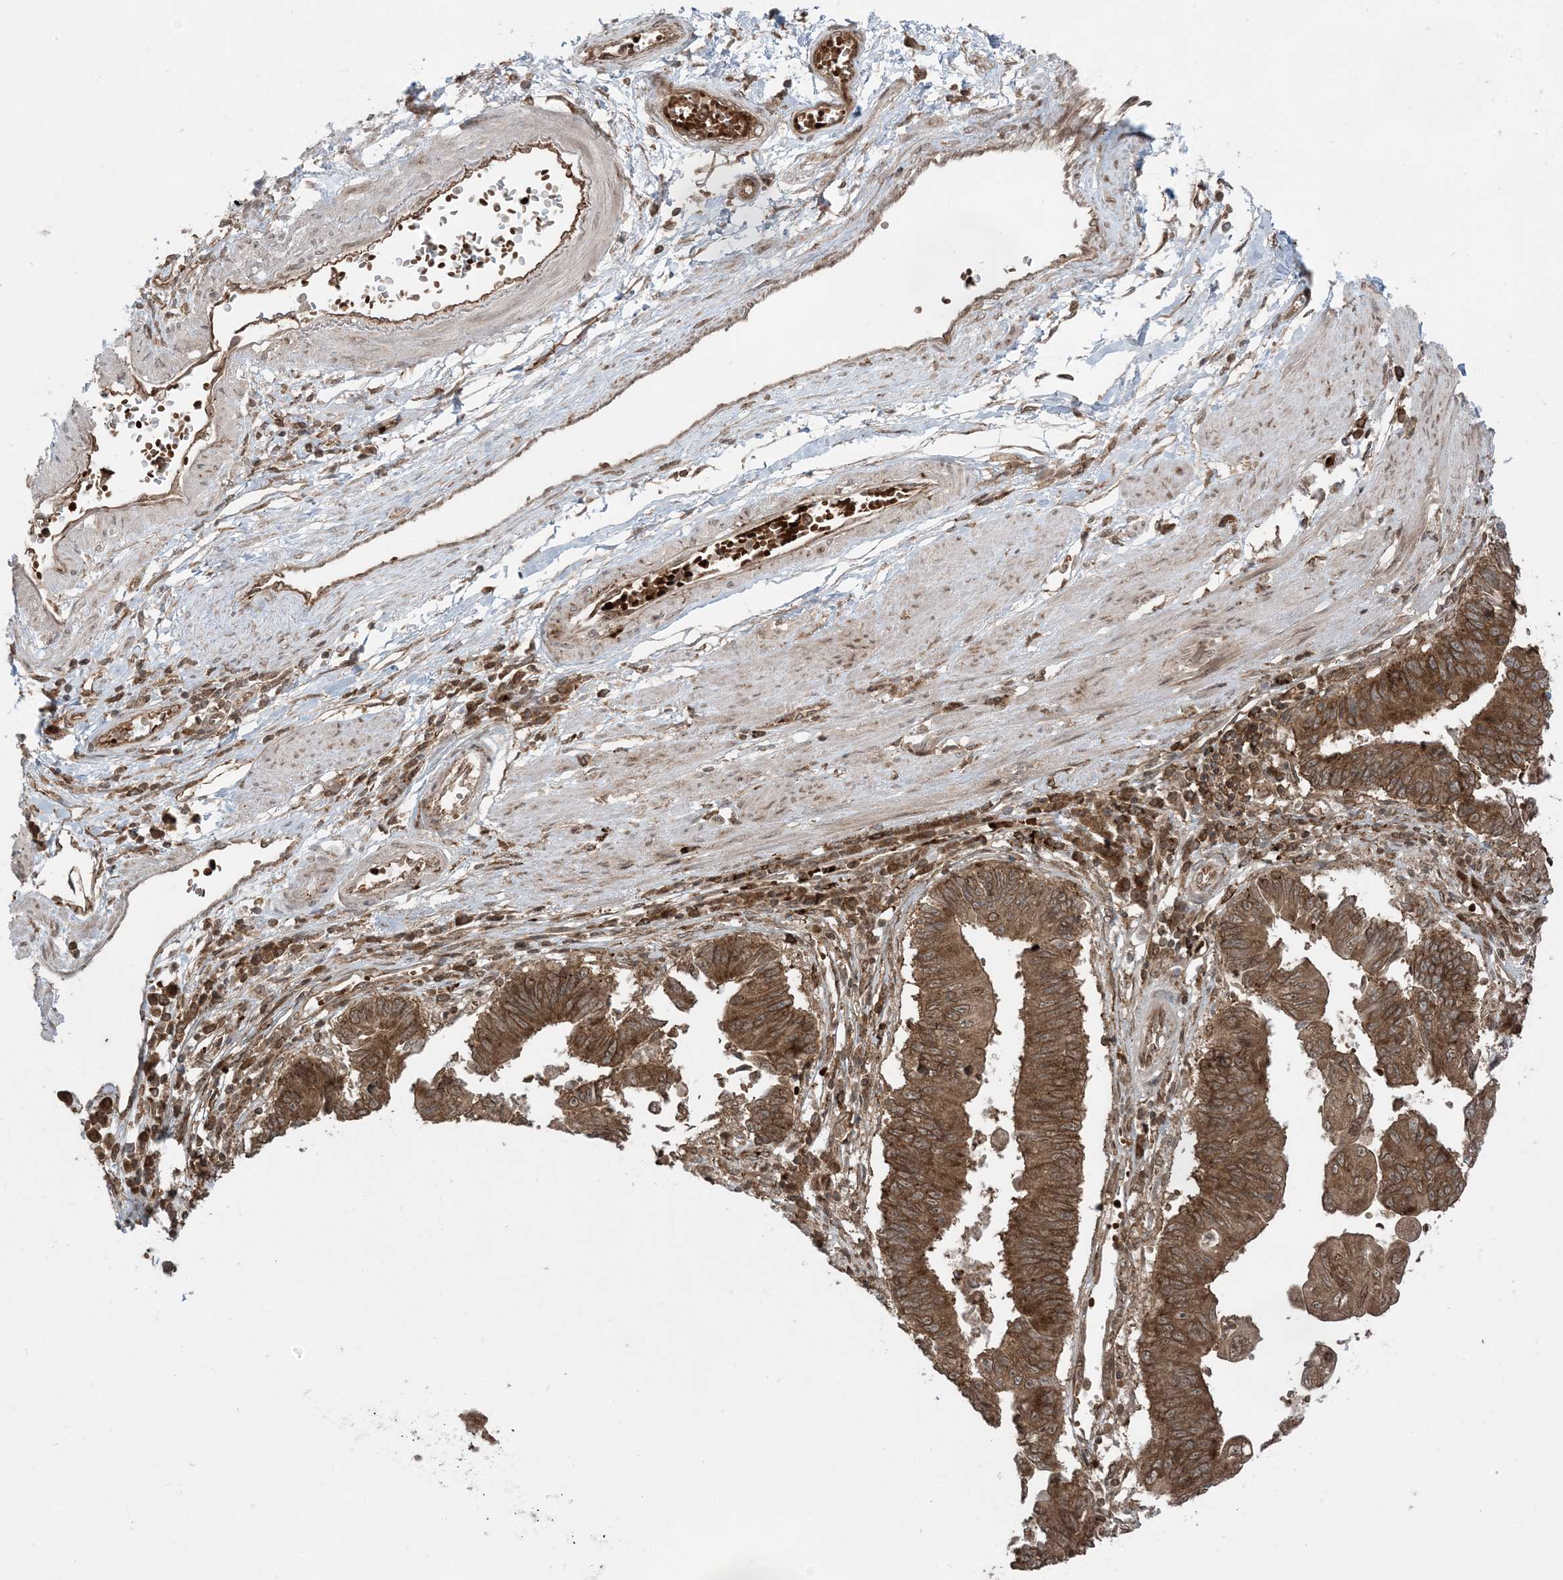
{"staining": {"intensity": "strong", "quantity": ">75%", "location": "cytoplasmic/membranous"}, "tissue": "stomach cancer", "cell_type": "Tumor cells", "image_type": "cancer", "snomed": [{"axis": "morphology", "description": "Adenocarcinoma, NOS"}, {"axis": "topography", "description": "Stomach"}], "caption": "This photomicrograph reveals immunohistochemistry staining of human stomach adenocarcinoma, with high strong cytoplasmic/membranous expression in about >75% of tumor cells.", "gene": "DDX19B", "patient": {"sex": "male", "age": 59}}